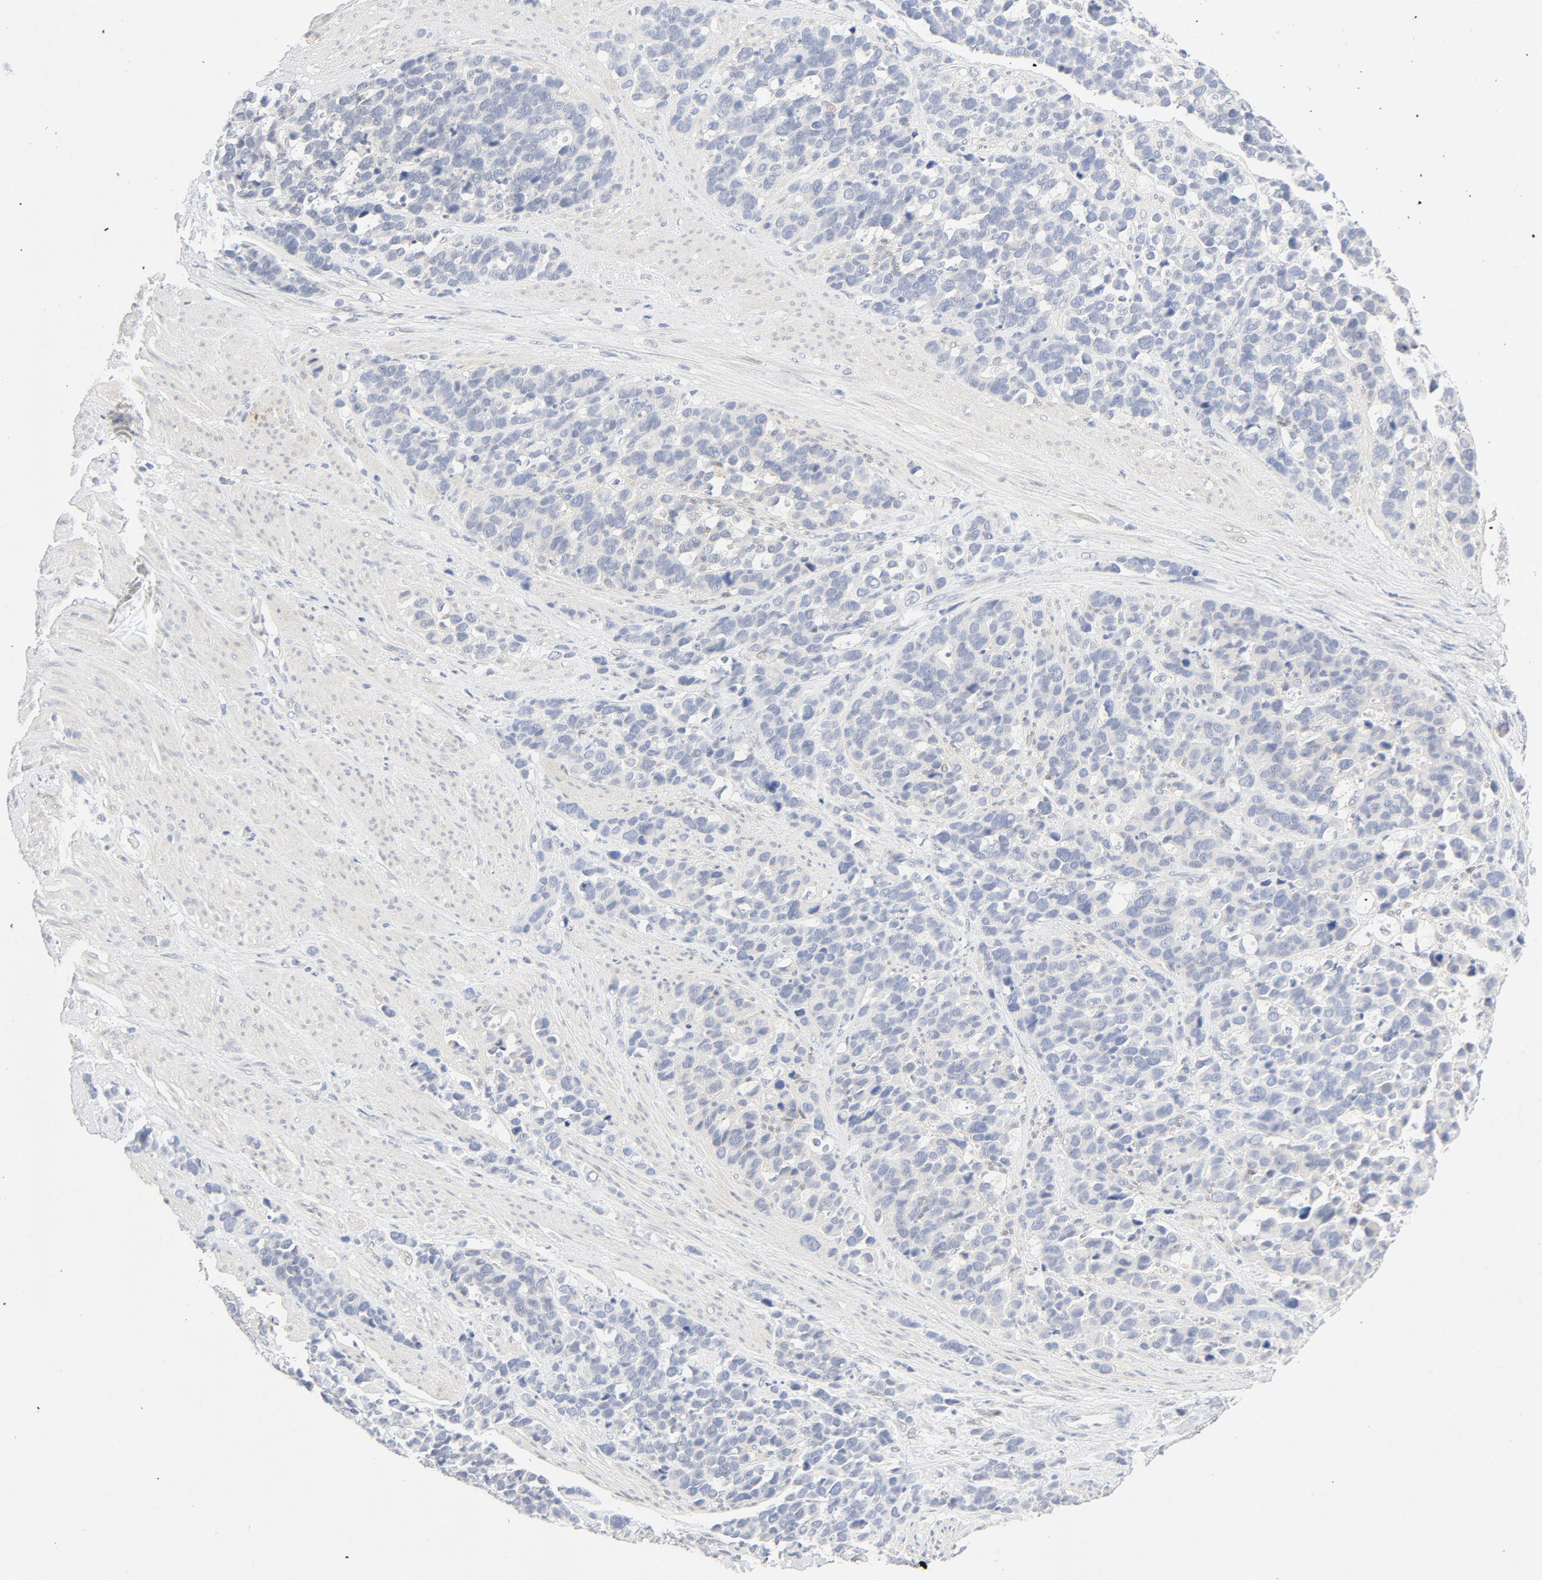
{"staining": {"intensity": "negative", "quantity": "none", "location": "none"}, "tissue": "stomach cancer", "cell_type": "Tumor cells", "image_type": "cancer", "snomed": [{"axis": "morphology", "description": "Adenocarcinoma, NOS"}, {"axis": "topography", "description": "Stomach, upper"}], "caption": "Immunohistochemistry micrograph of adenocarcinoma (stomach) stained for a protein (brown), which displays no staining in tumor cells.", "gene": "PGM1", "patient": {"sex": "male", "age": 71}}